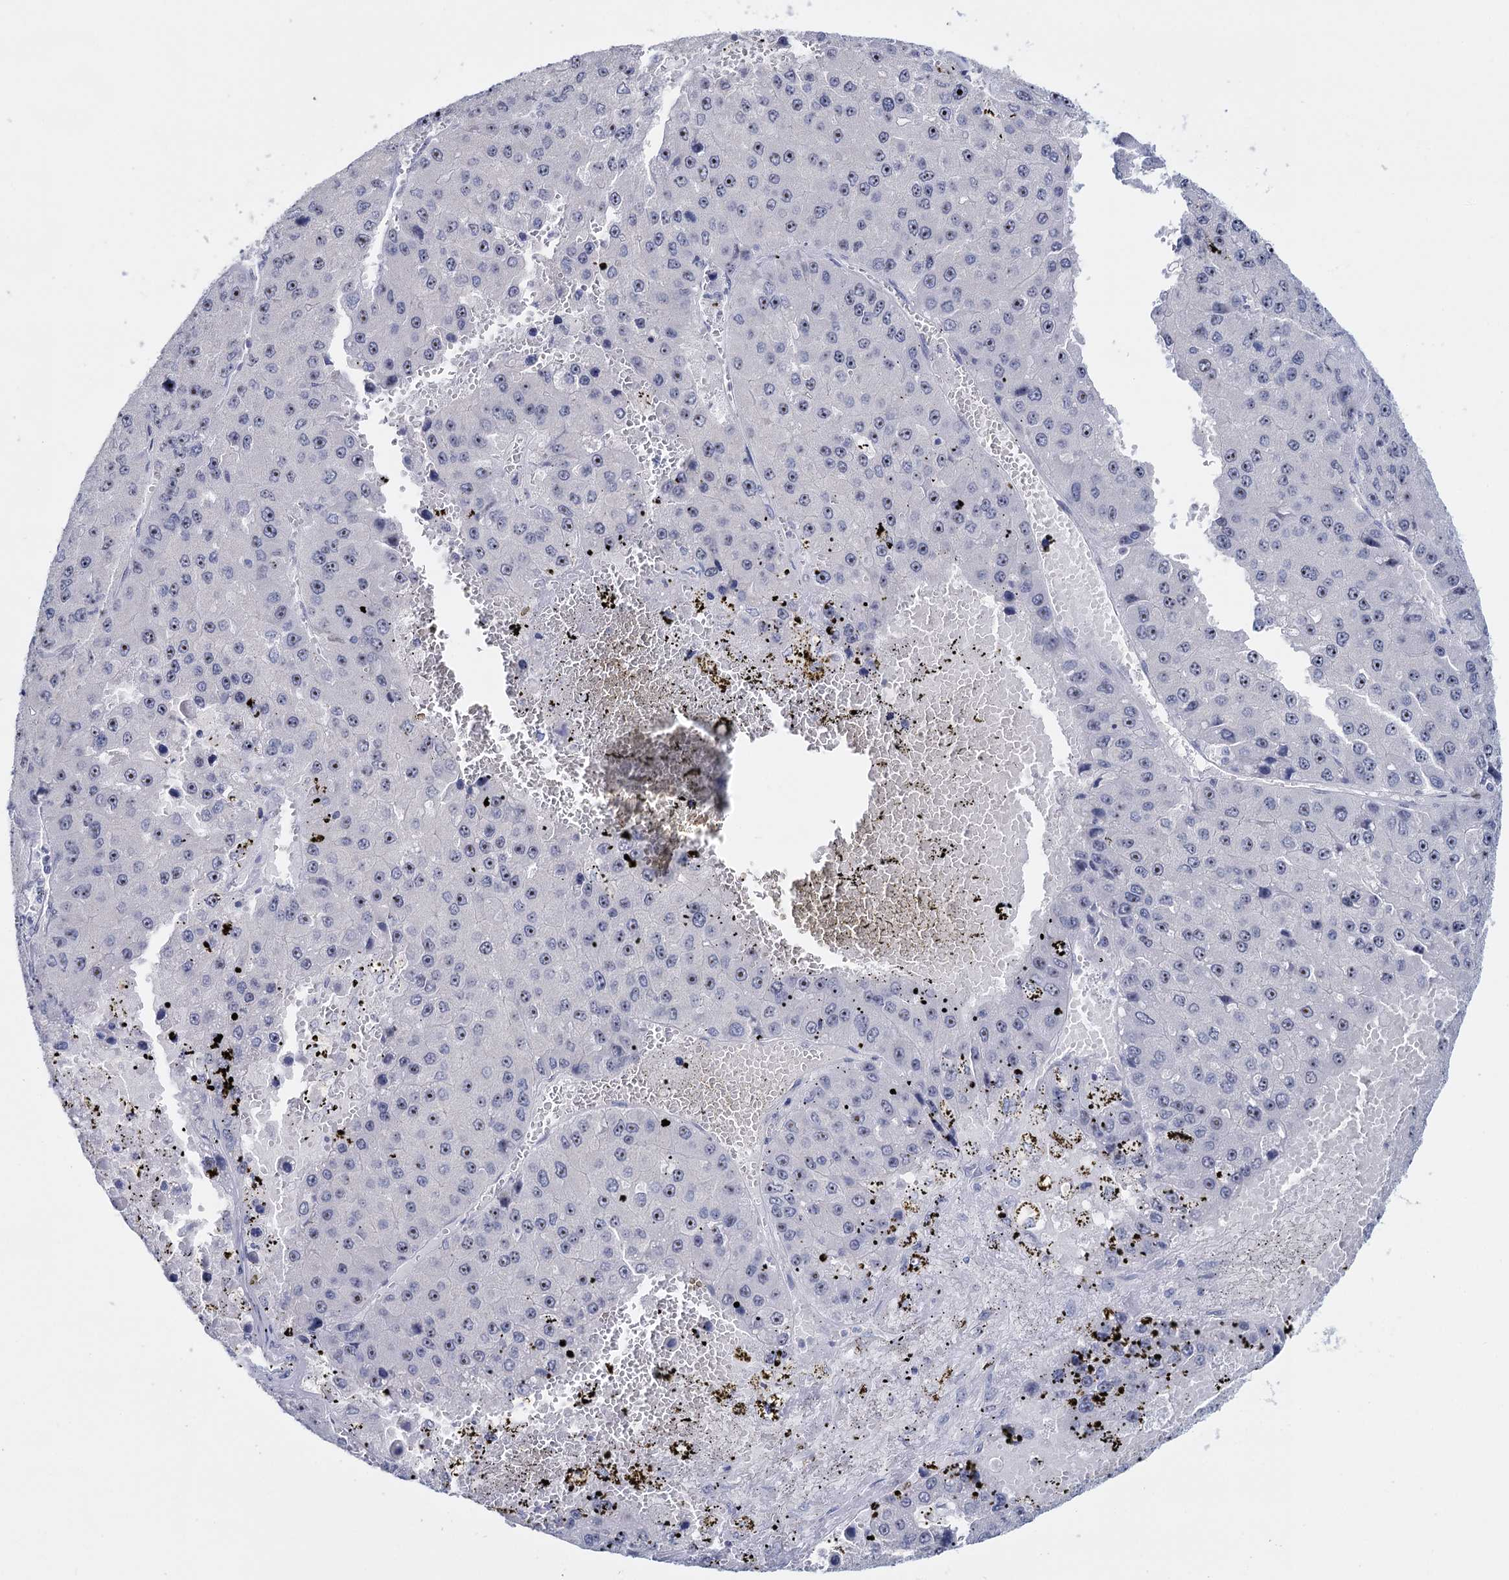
{"staining": {"intensity": "weak", "quantity": "25%-75%", "location": "nuclear"}, "tissue": "liver cancer", "cell_type": "Tumor cells", "image_type": "cancer", "snomed": [{"axis": "morphology", "description": "Carcinoma, Hepatocellular, NOS"}, {"axis": "topography", "description": "Liver"}], "caption": "Immunohistochemistry (IHC) (DAB (3,3'-diaminobenzidine)) staining of liver cancer exhibits weak nuclear protein positivity in about 25%-75% of tumor cells. The protein is shown in brown color, while the nuclei are stained blue.", "gene": "SFN", "patient": {"sex": "female", "age": 73}}